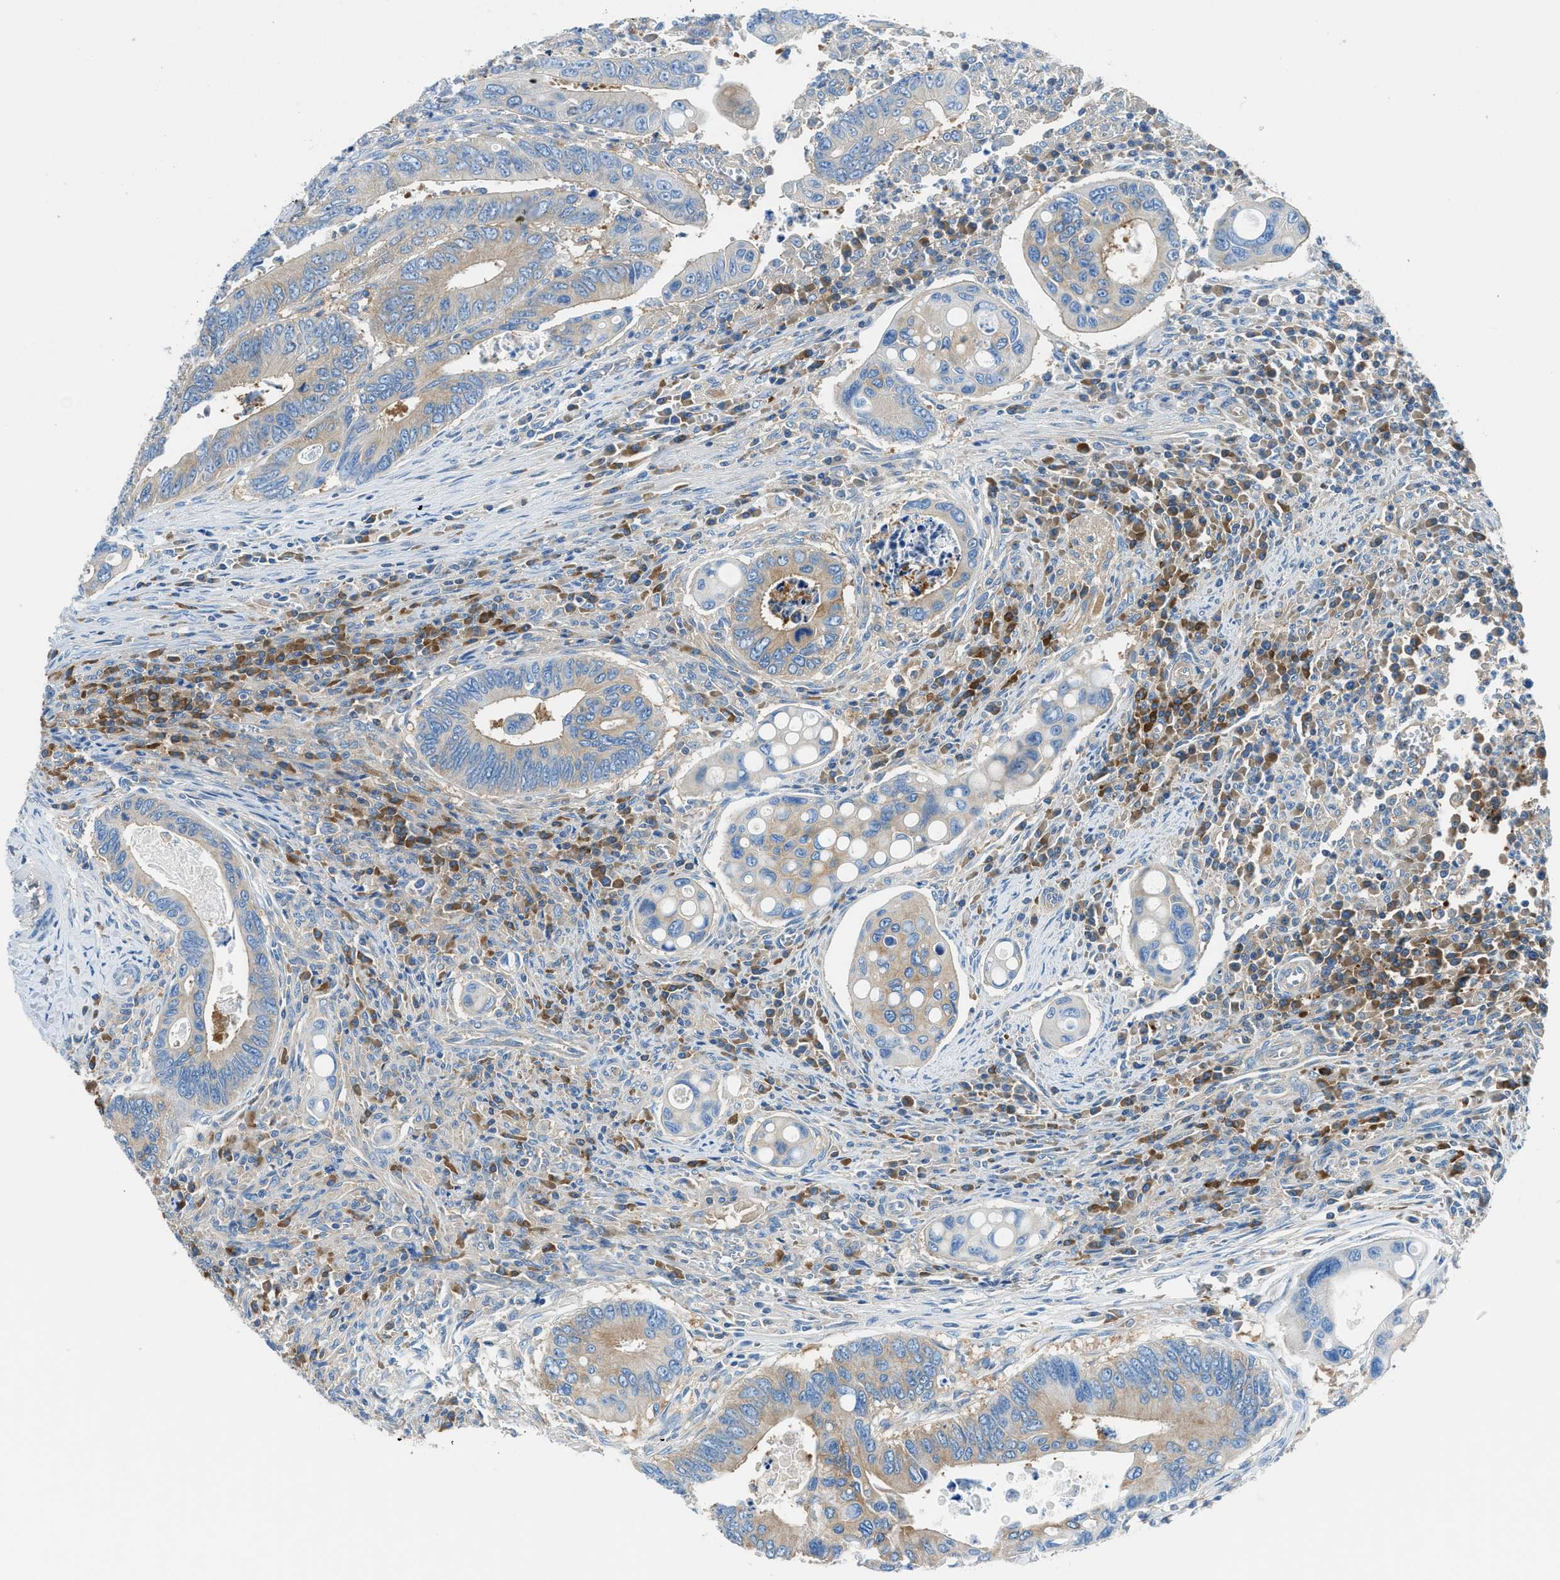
{"staining": {"intensity": "weak", "quantity": "25%-75%", "location": "cytoplasmic/membranous"}, "tissue": "colorectal cancer", "cell_type": "Tumor cells", "image_type": "cancer", "snomed": [{"axis": "morphology", "description": "Inflammation, NOS"}, {"axis": "morphology", "description": "Adenocarcinoma, NOS"}, {"axis": "topography", "description": "Colon"}], "caption": "This is an image of IHC staining of colorectal cancer (adenocarcinoma), which shows weak positivity in the cytoplasmic/membranous of tumor cells.", "gene": "SARS1", "patient": {"sex": "male", "age": 72}}